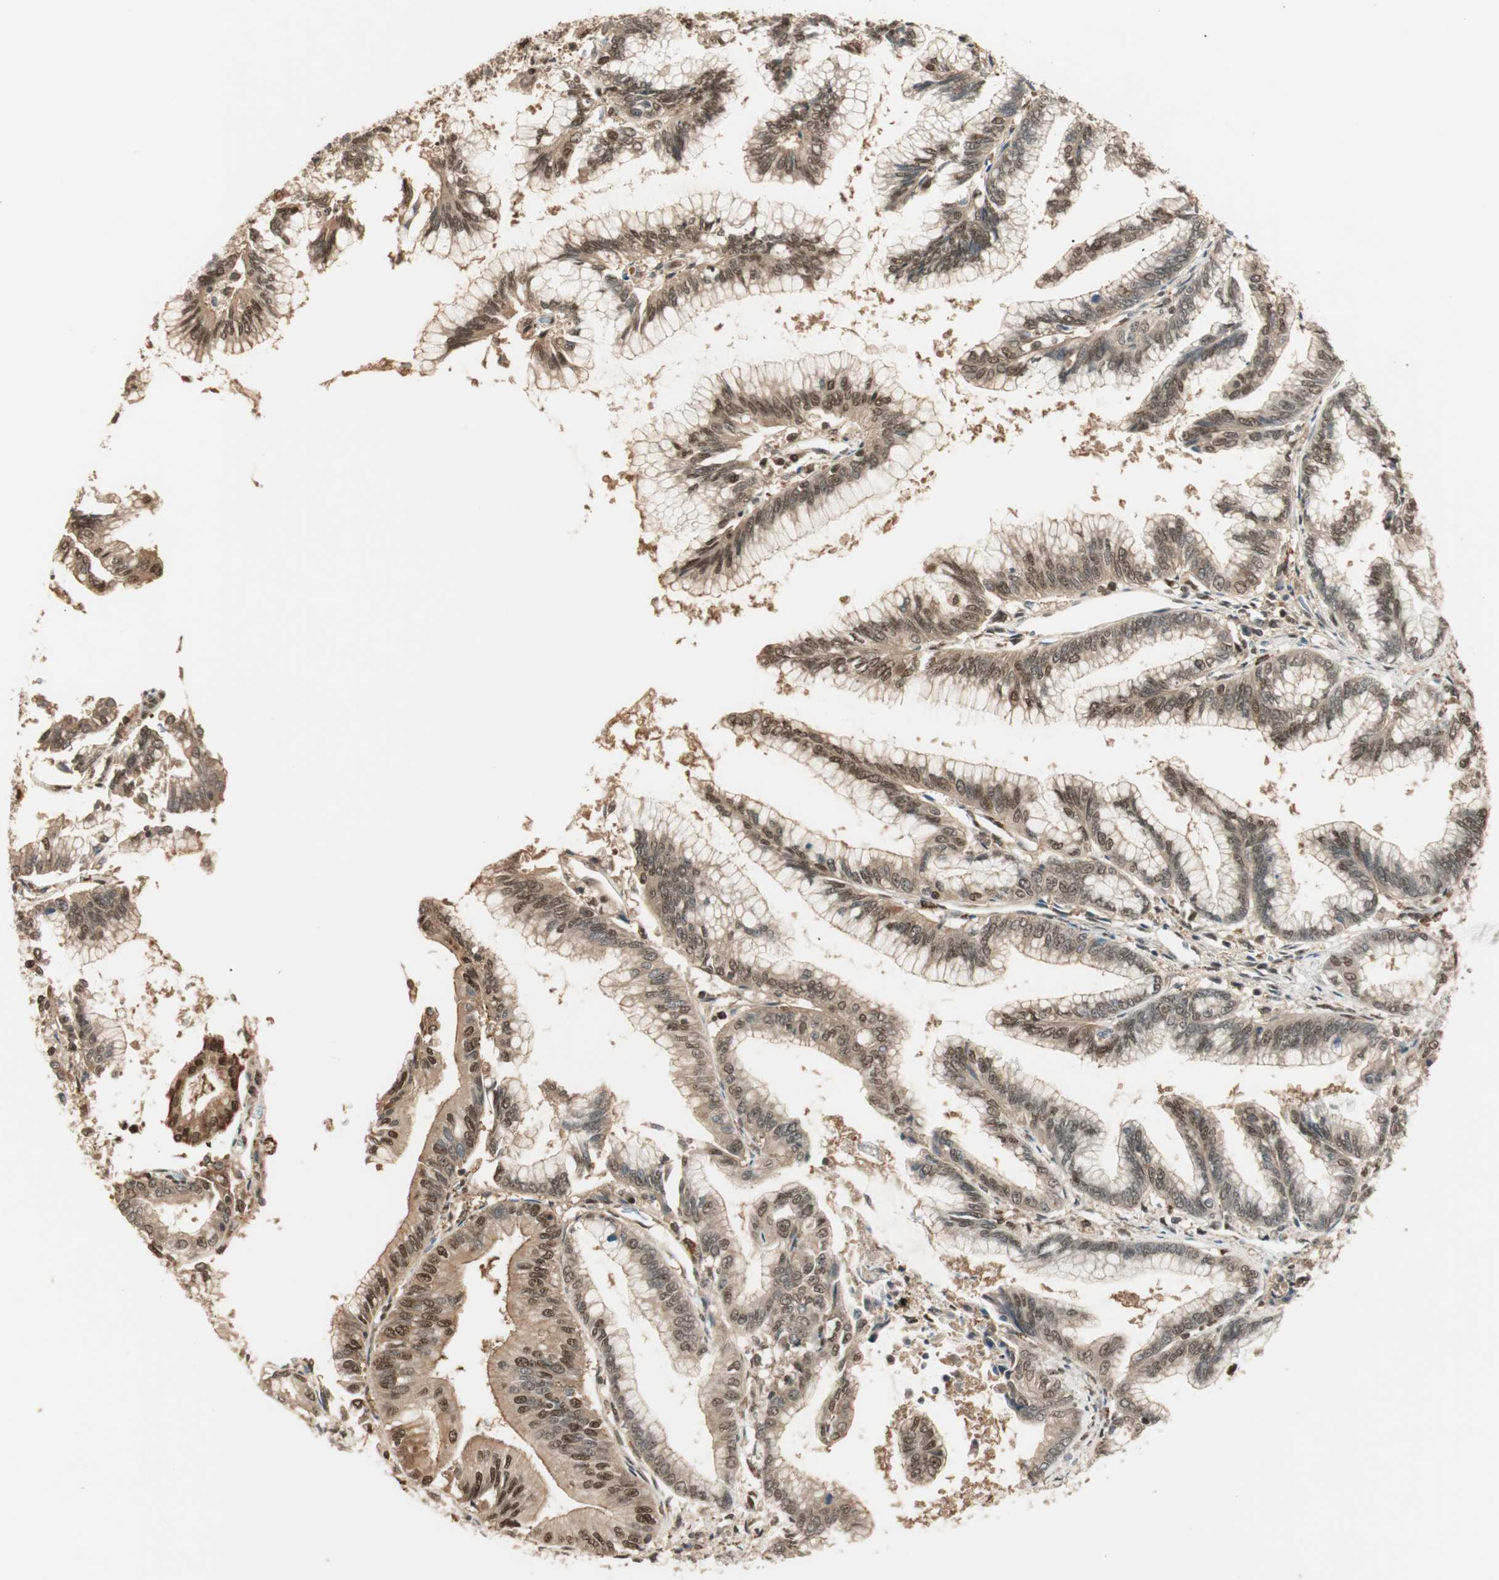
{"staining": {"intensity": "moderate", "quantity": ">75%", "location": "cytoplasmic/membranous,nuclear"}, "tissue": "pancreatic cancer", "cell_type": "Tumor cells", "image_type": "cancer", "snomed": [{"axis": "morphology", "description": "Adenocarcinoma, NOS"}, {"axis": "topography", "description": "Pancreas"}], "caption": "An immunohistochemistry photomicrograph of neoplastic tissue is shown. Protein staining in brown highlights moderate cytoplasmic/membranous and nuclear positivity in adenocarcinoma (pancreatic) within tumor cells. The protein is stained brown, and the nuclei are stained in blue (DAB (3,3'-diaminobenzidine) IHC with brightfield microscopy, high magnification).", "gene": "ZNF443", "patient": {"sex": "female", "age": 64}}